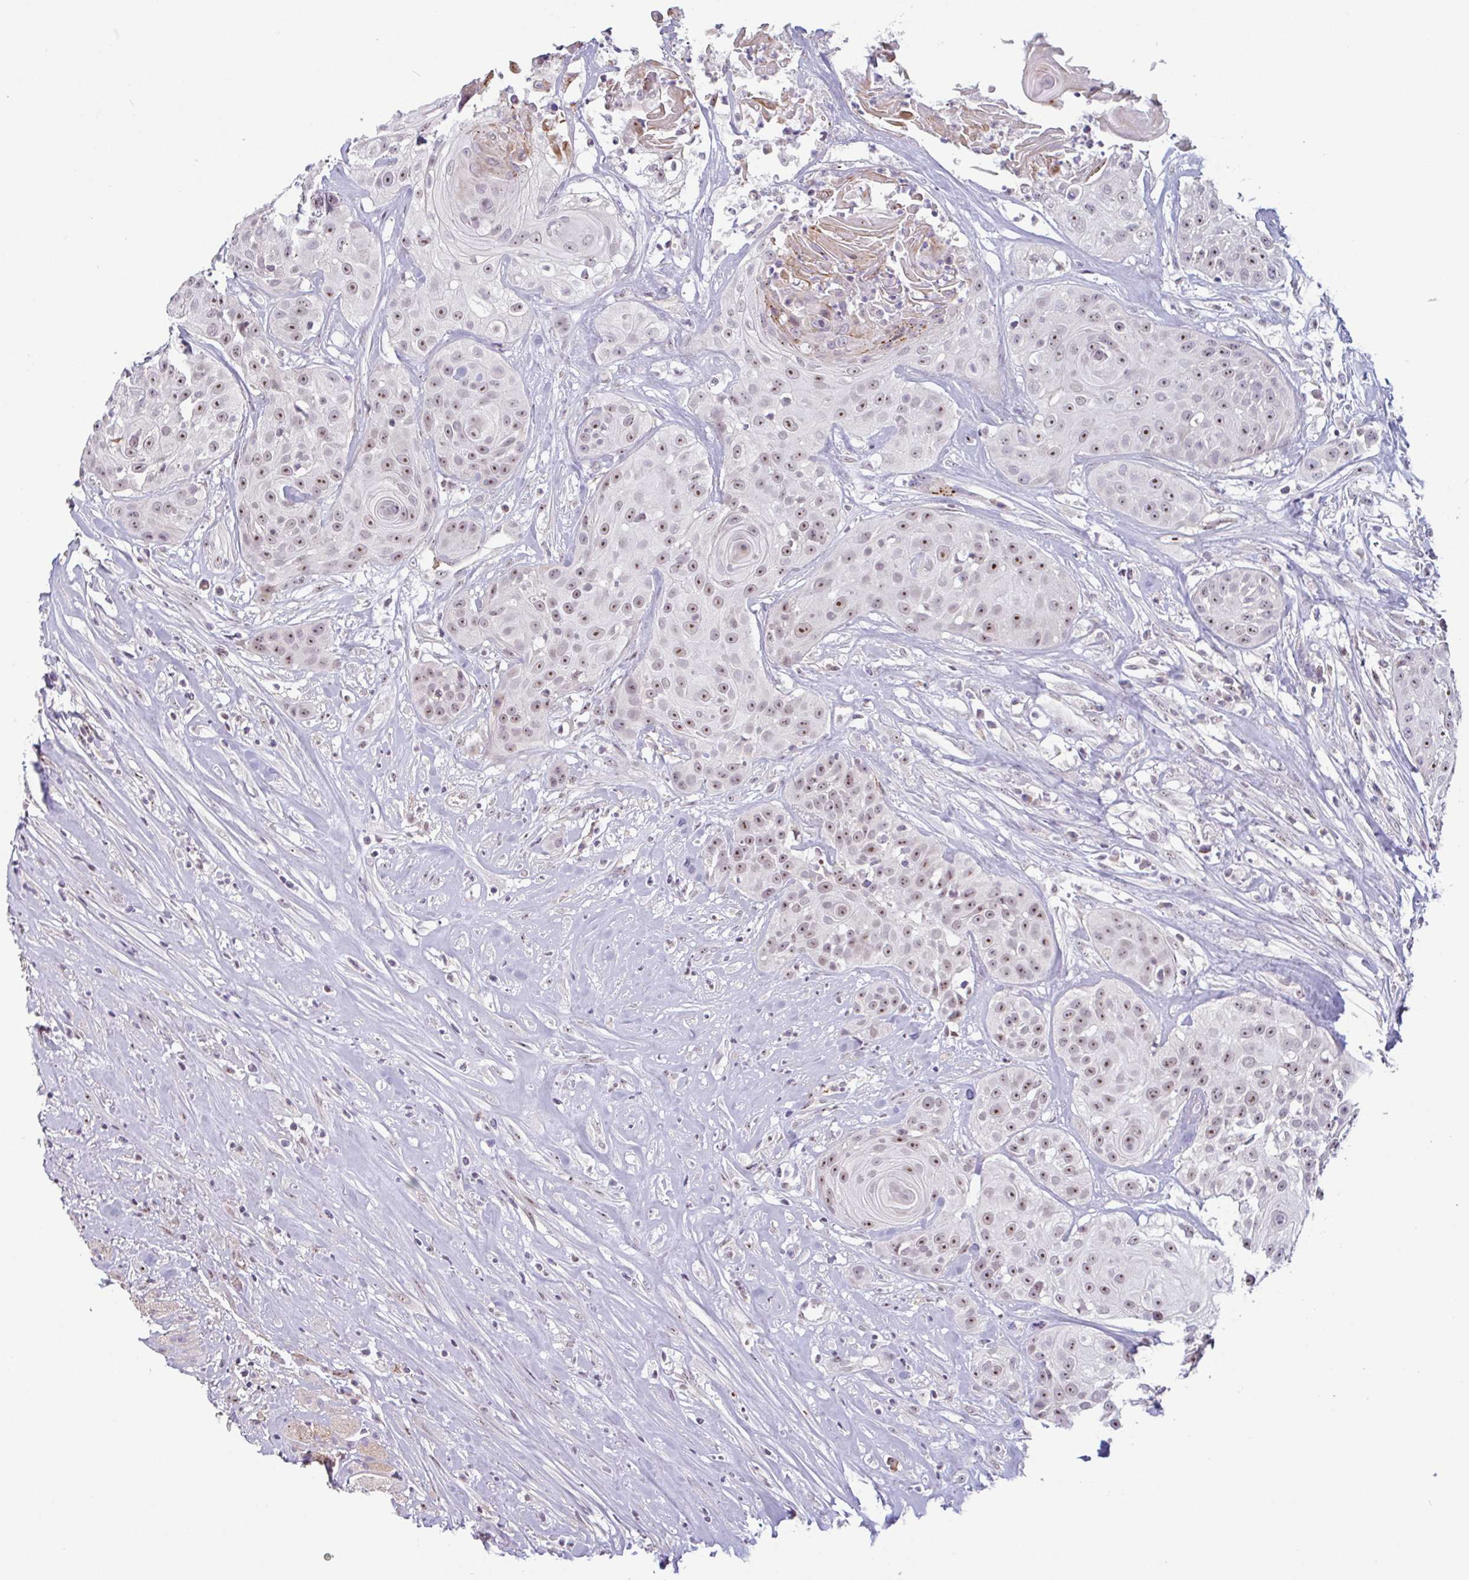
{"staining": {"intensity": "moderate", "quantity": ">75%", "location": "nuclear"}, "tissue": "head and neck cancer", "cell_type": "Tumor cells", "image_type": "cancer", "snomed": [{"axis": "morphology", "description": "Squamous cell carcinoma, NOS"}, {"axis": "topography", "description": "Head-Neck"}], "caption": "The histopathology image displays a brown stain indicating the presence of a protein in the nuclear of tumor cells in head and neck cancer.", "gene": "TMEM119", "patient": {"sex": "male", "age": 83}}